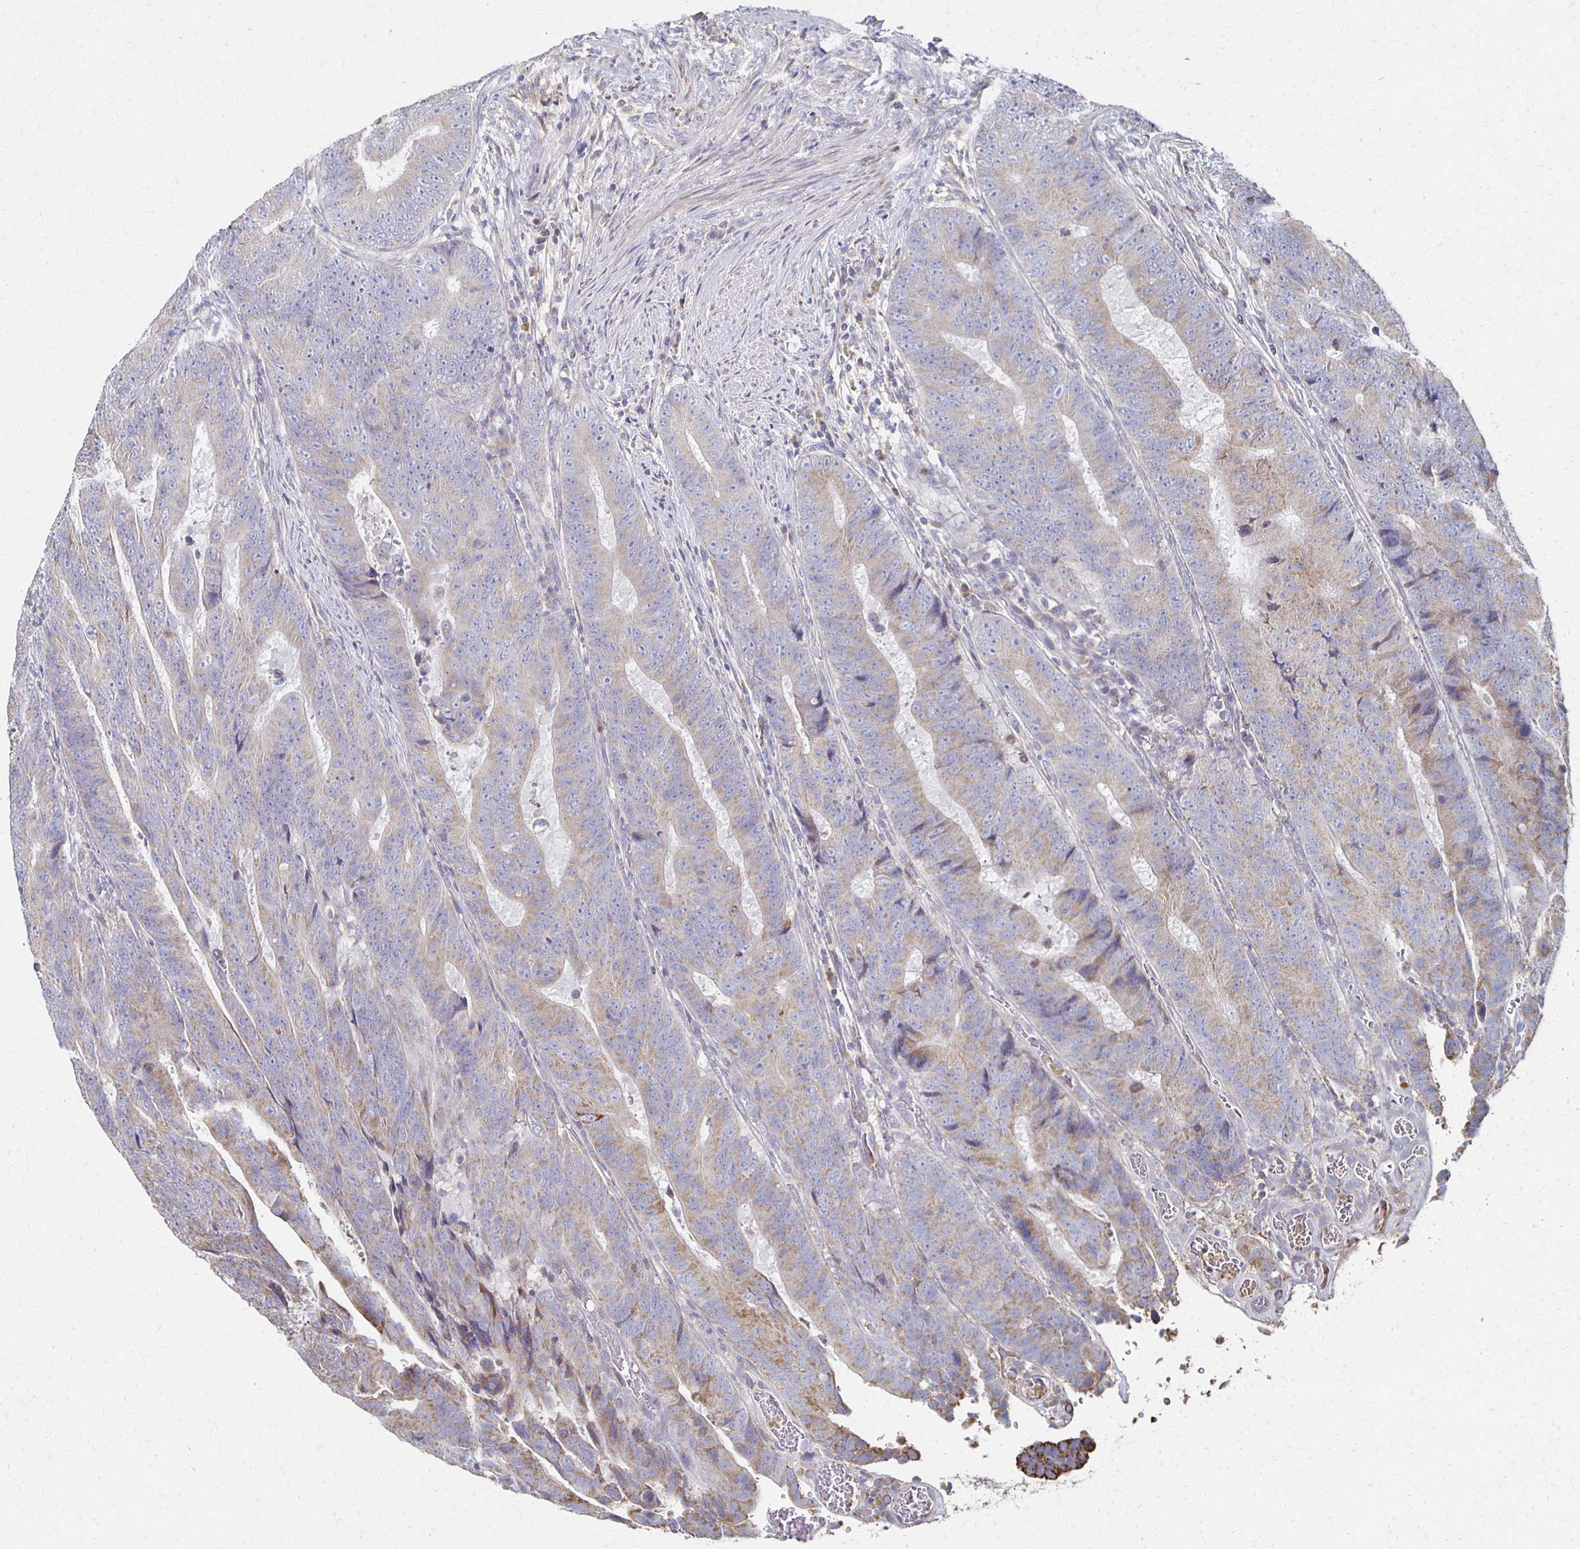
{"staining": {"intensity": "weak", "quantity": "25%-75%", "location": "cytoplasmic/membranous"}, "tissue": "colorectal cancer", "cell_type": "Tumor cells", "image_type": "cancer", "snomed": [{"axis": "morphology", "description": "Adenocarcinoma, NOS"}, {"axis": "topography", "description": "Colon"}], "caption": "Human adenocarcinoma (colorectal) stained for a protein (brown) shows weak cytoplasmic/membranous positive expression in about 25%-75% of tumor cells.", "gene": "CX3CR1", "patient": {"sex": "female", "age": 48}}